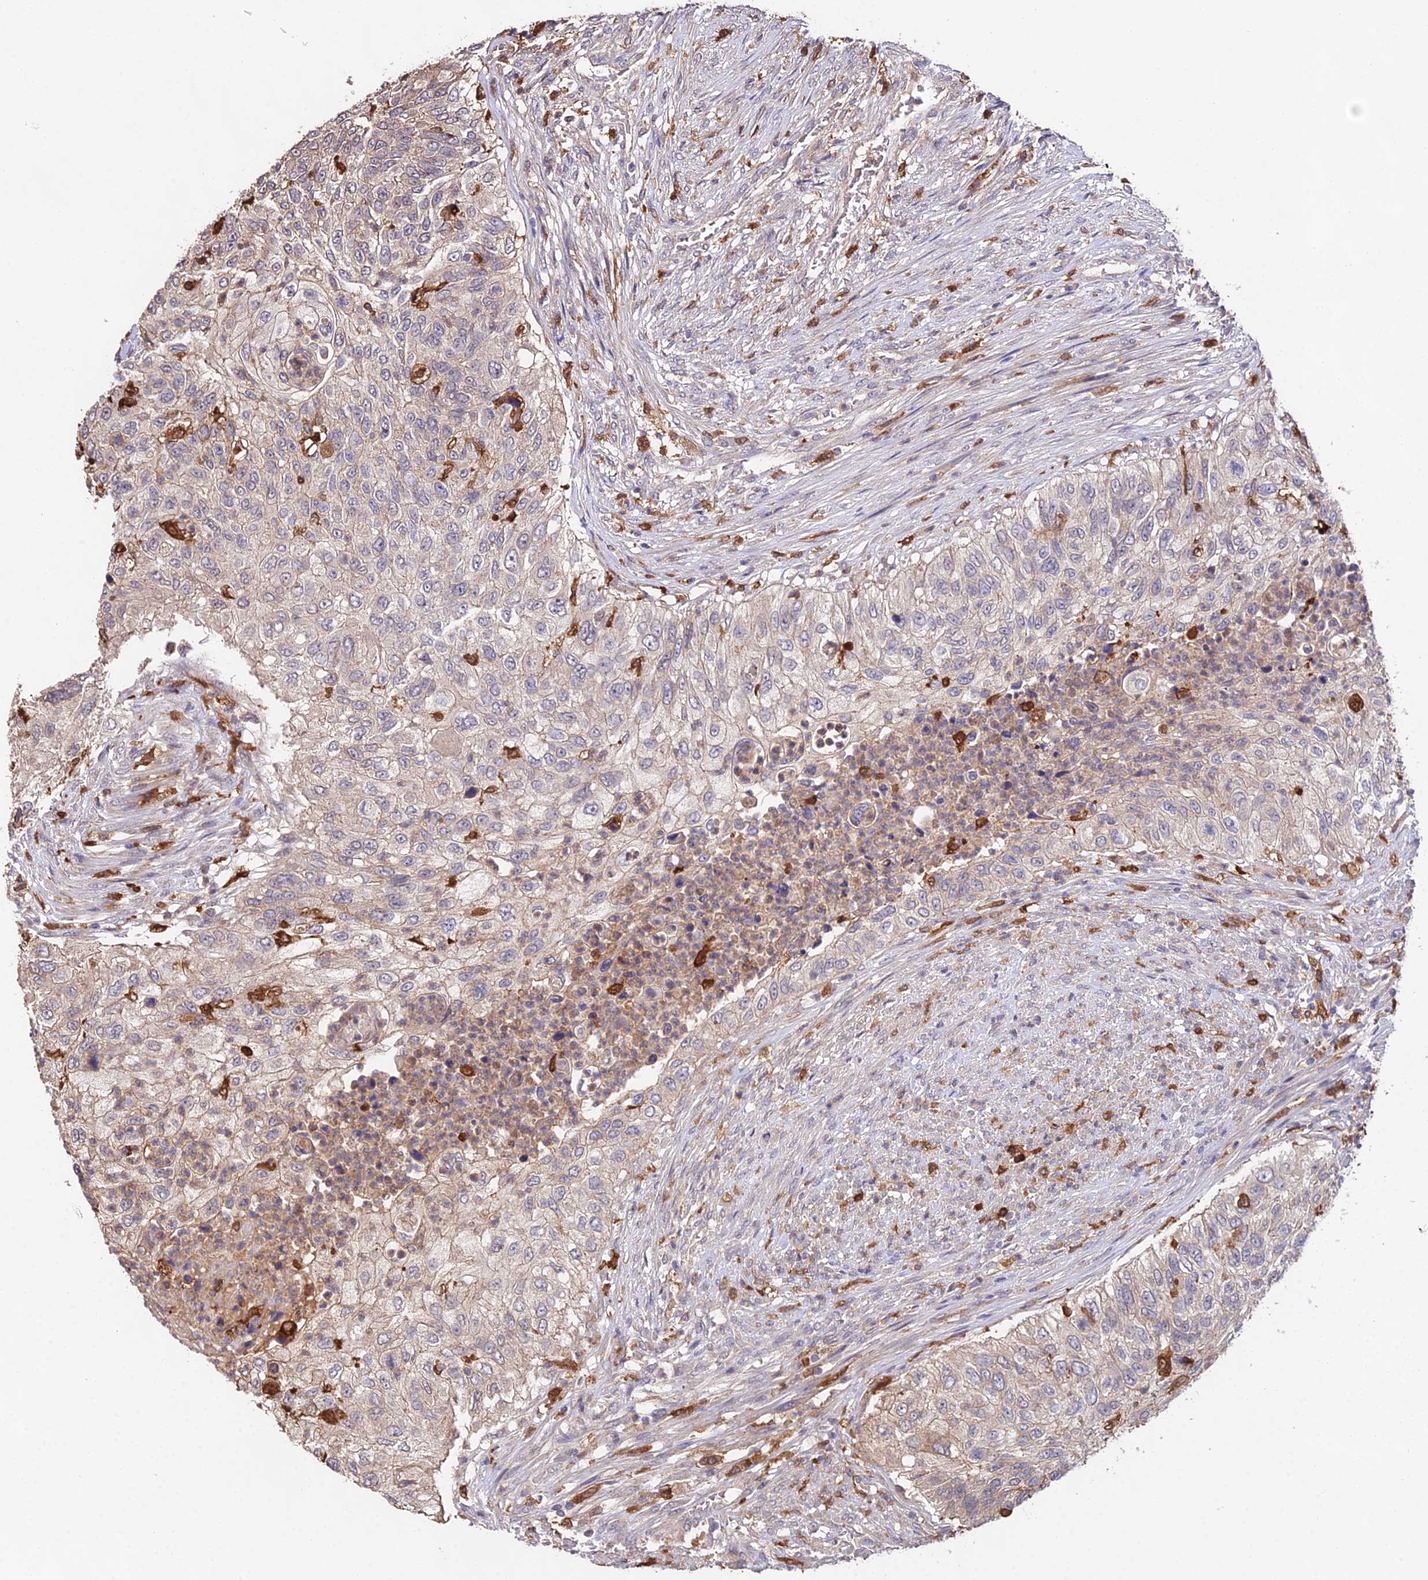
{"staining": {"intensity": "weak", "quantity": "25%-75%", "location": "cytoplasmic/membranous"}, "tissue": "urothelial cancer", "cell_type": "Tumor cells", "image_type": "cancer", "snomed": [{"axis": "morphology", "description": "Urothelial carcinoma, High grade"}, {"axis": "topography", "description": "Urinary bladder"}], "caption": "Urothelial cancer stained for a protein displays weak cytoplasmic/membranous positivity in tumor cells. Nuclei are stained in blue.", "gene": "FBP1", "patient": {"sex": "female", "age": 60}}